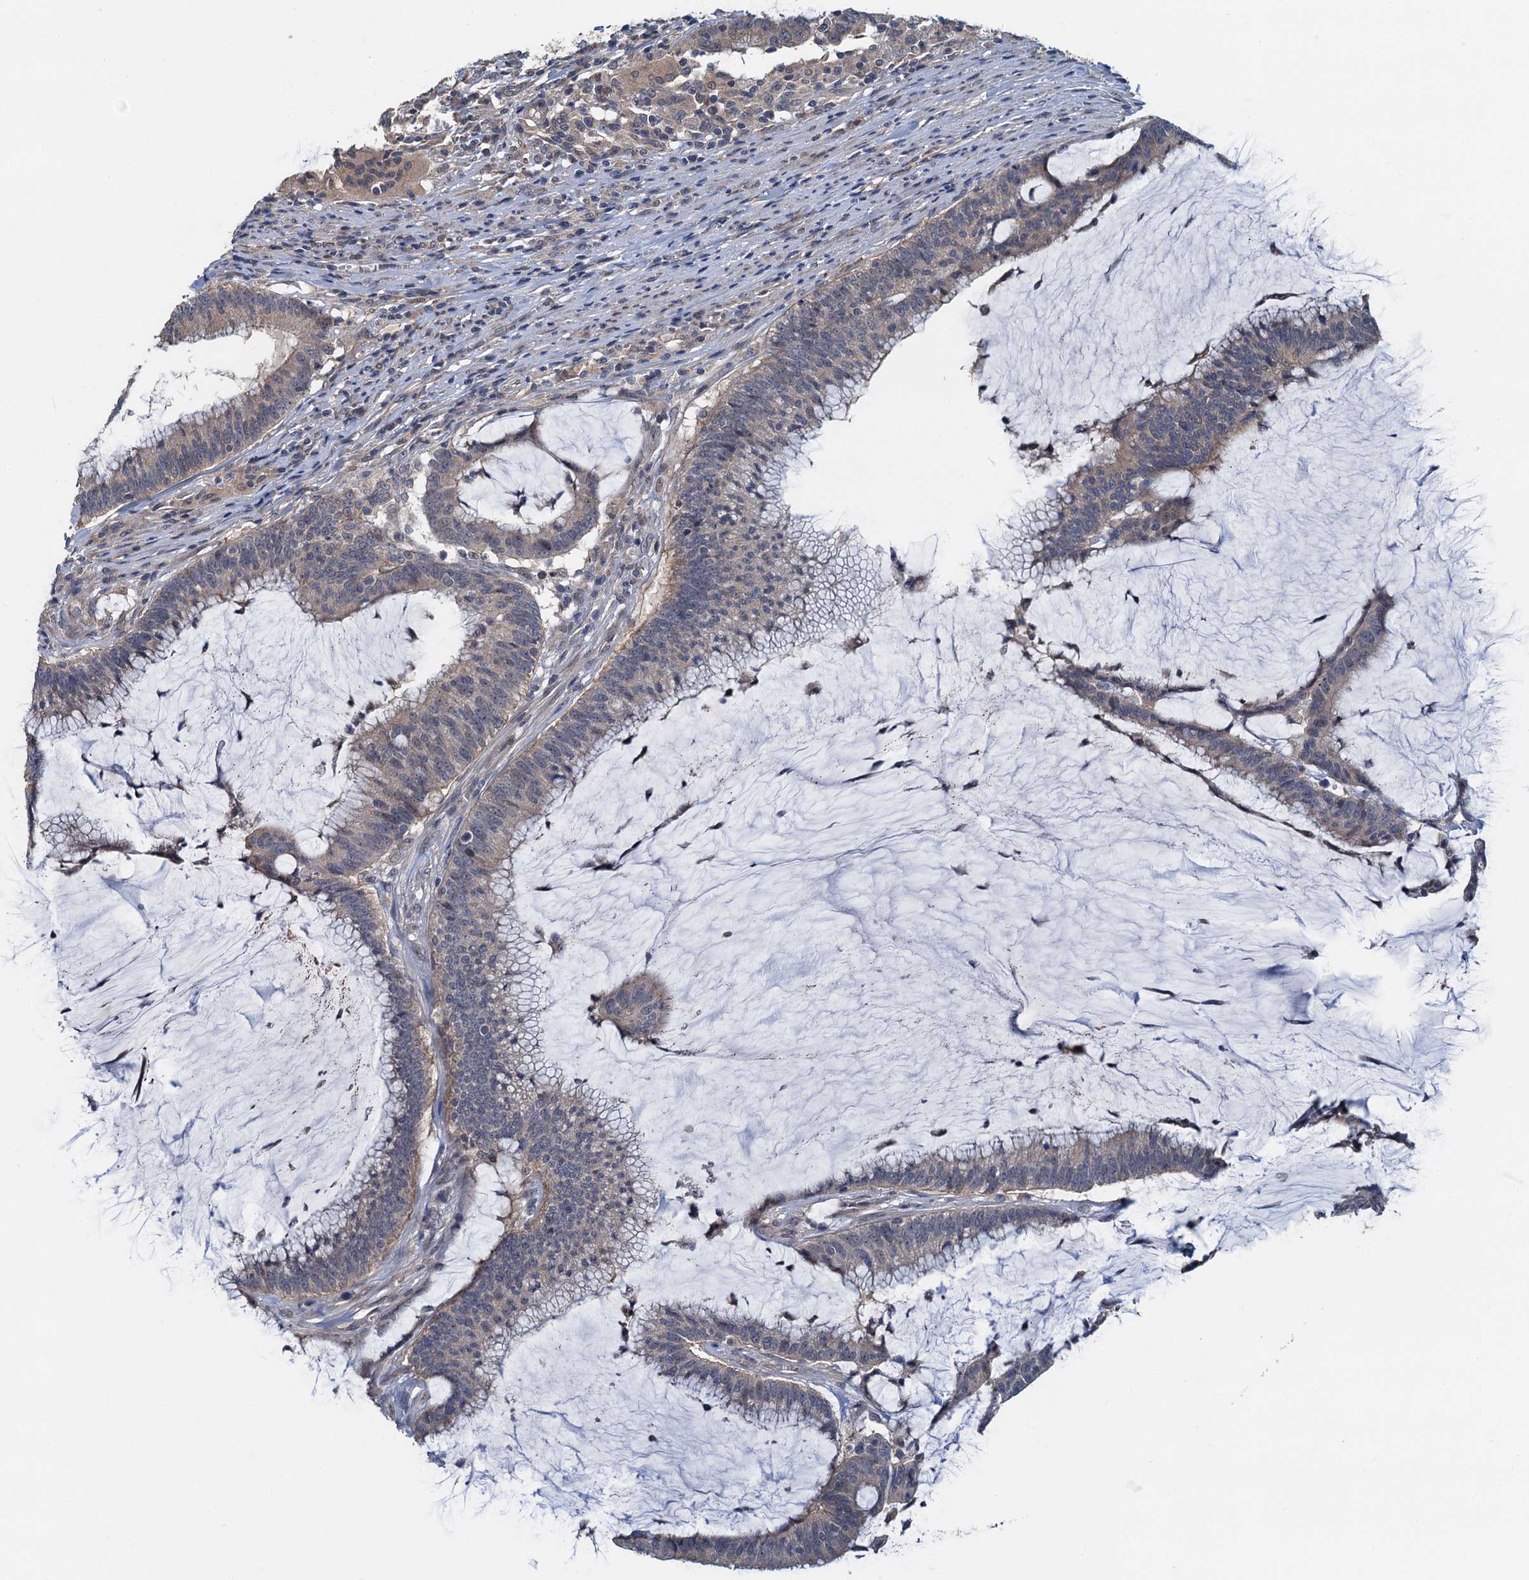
{"staining": {"intensity": "weak", "quantity": "<25%", "location": "cytoplasmic/membranous"}, "tissue": "colorectal cancer", "cell_type": "Tumor cells", "image_type": "cancer", "snomed": [{"axis": "morphology", "description": "Adenocarcinoma, NOS"}, {"axis": "topography", "description": "Rectum"}], "caption": "There is no significant positivity in tumor cells of colorectal cancer.", "gene": "ZNF606", "patient": {"sex": "female", "age": 77}}